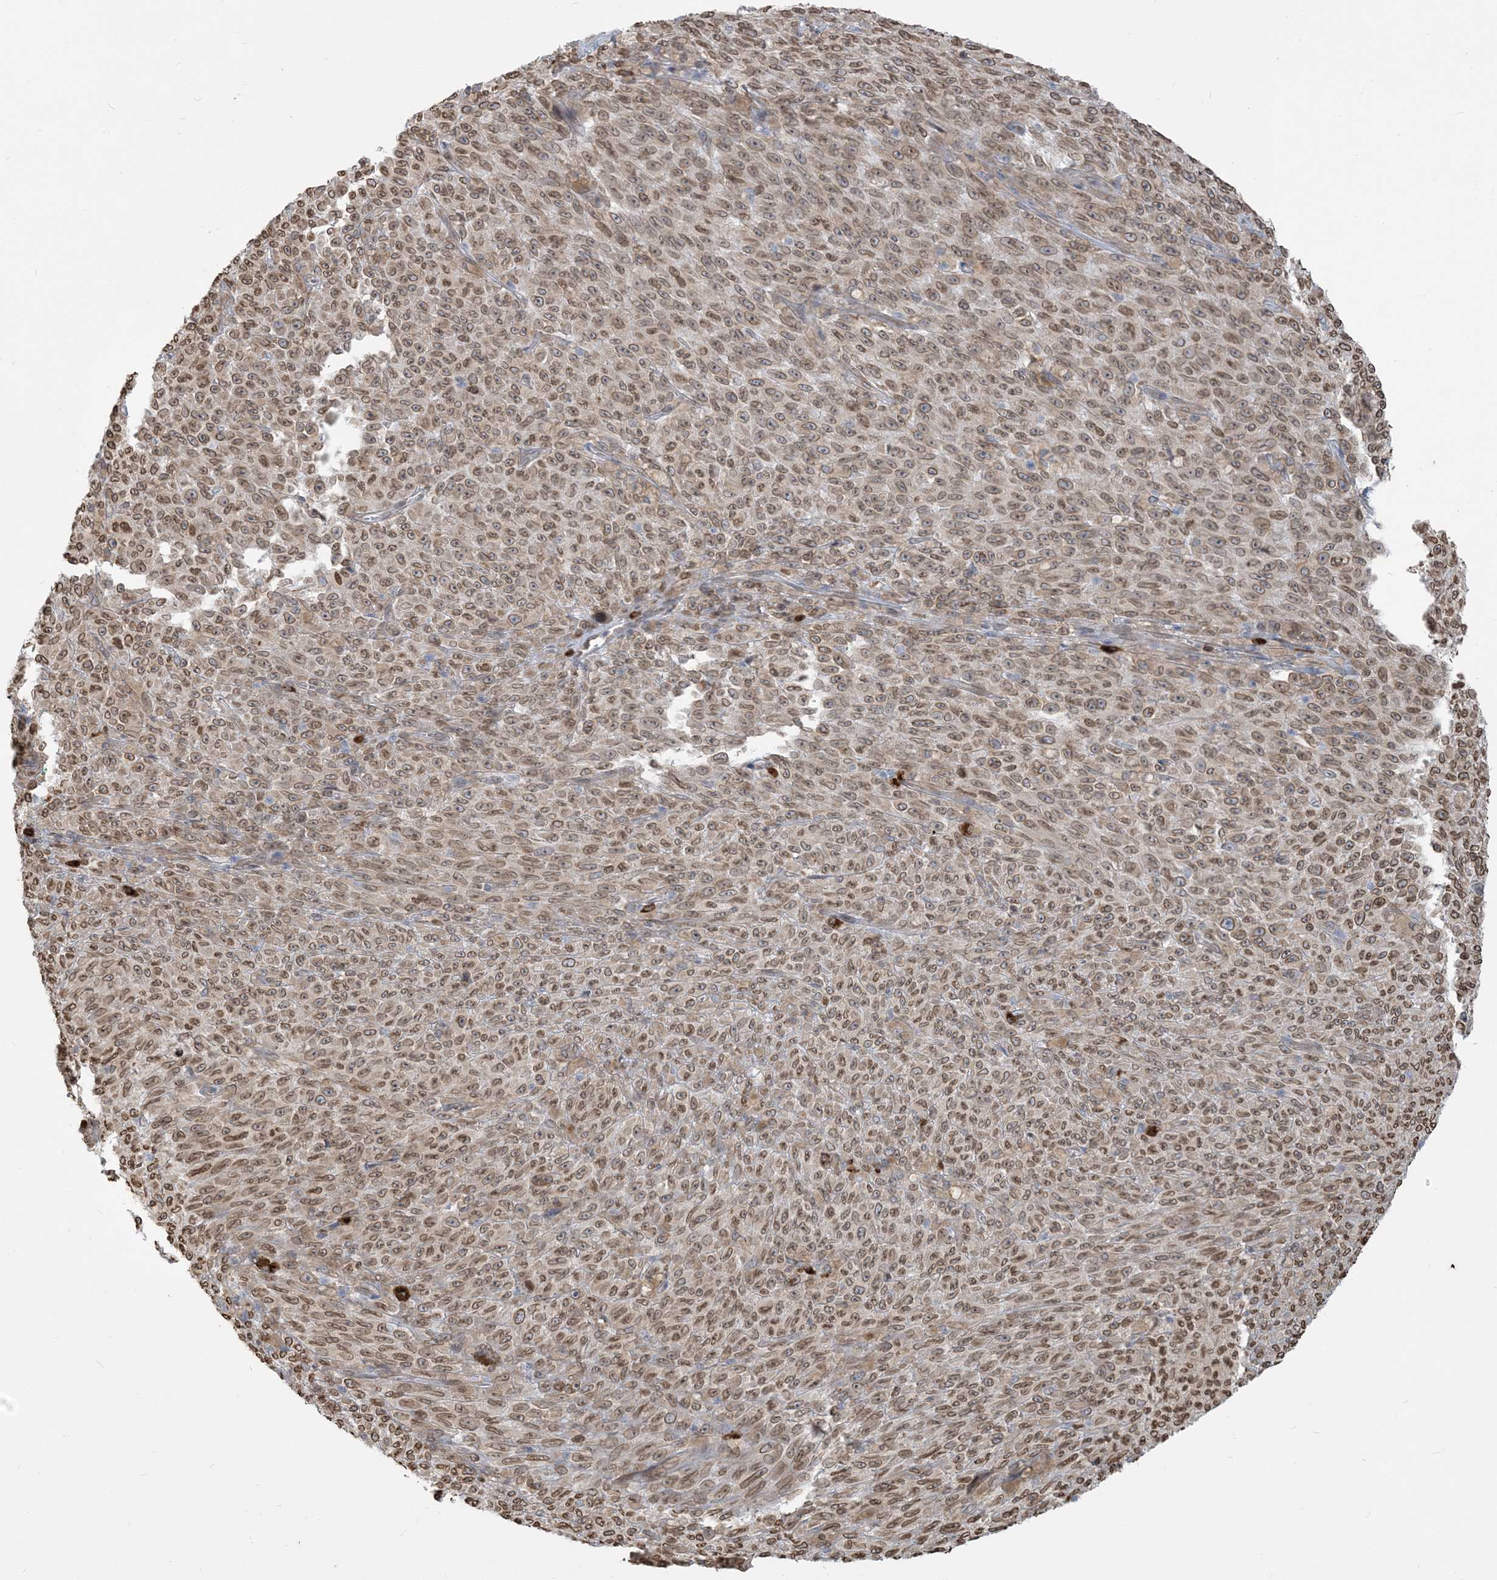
{"staining": {"intensity": "moderate", "quantity": ">75%", "location": "cytoplasmic/membranous,nuclear"}, "tissue": "melanoma", "cell_type": "Tumor cells", "image_type": "cancer", "snomed": [{"axis": "morphology", "description": "Malignant melanoma, NOS"}, {"axis": "topography", "description": "Skin"}], "caption": "Protein staining by IHC demonstrates moderate cytoplasmic/membranous and nuclear staining in about >75% of tumor cells in malignant melanoma.", "gene": "WWP1", "patient": {"sex": "female", "age": 82}}